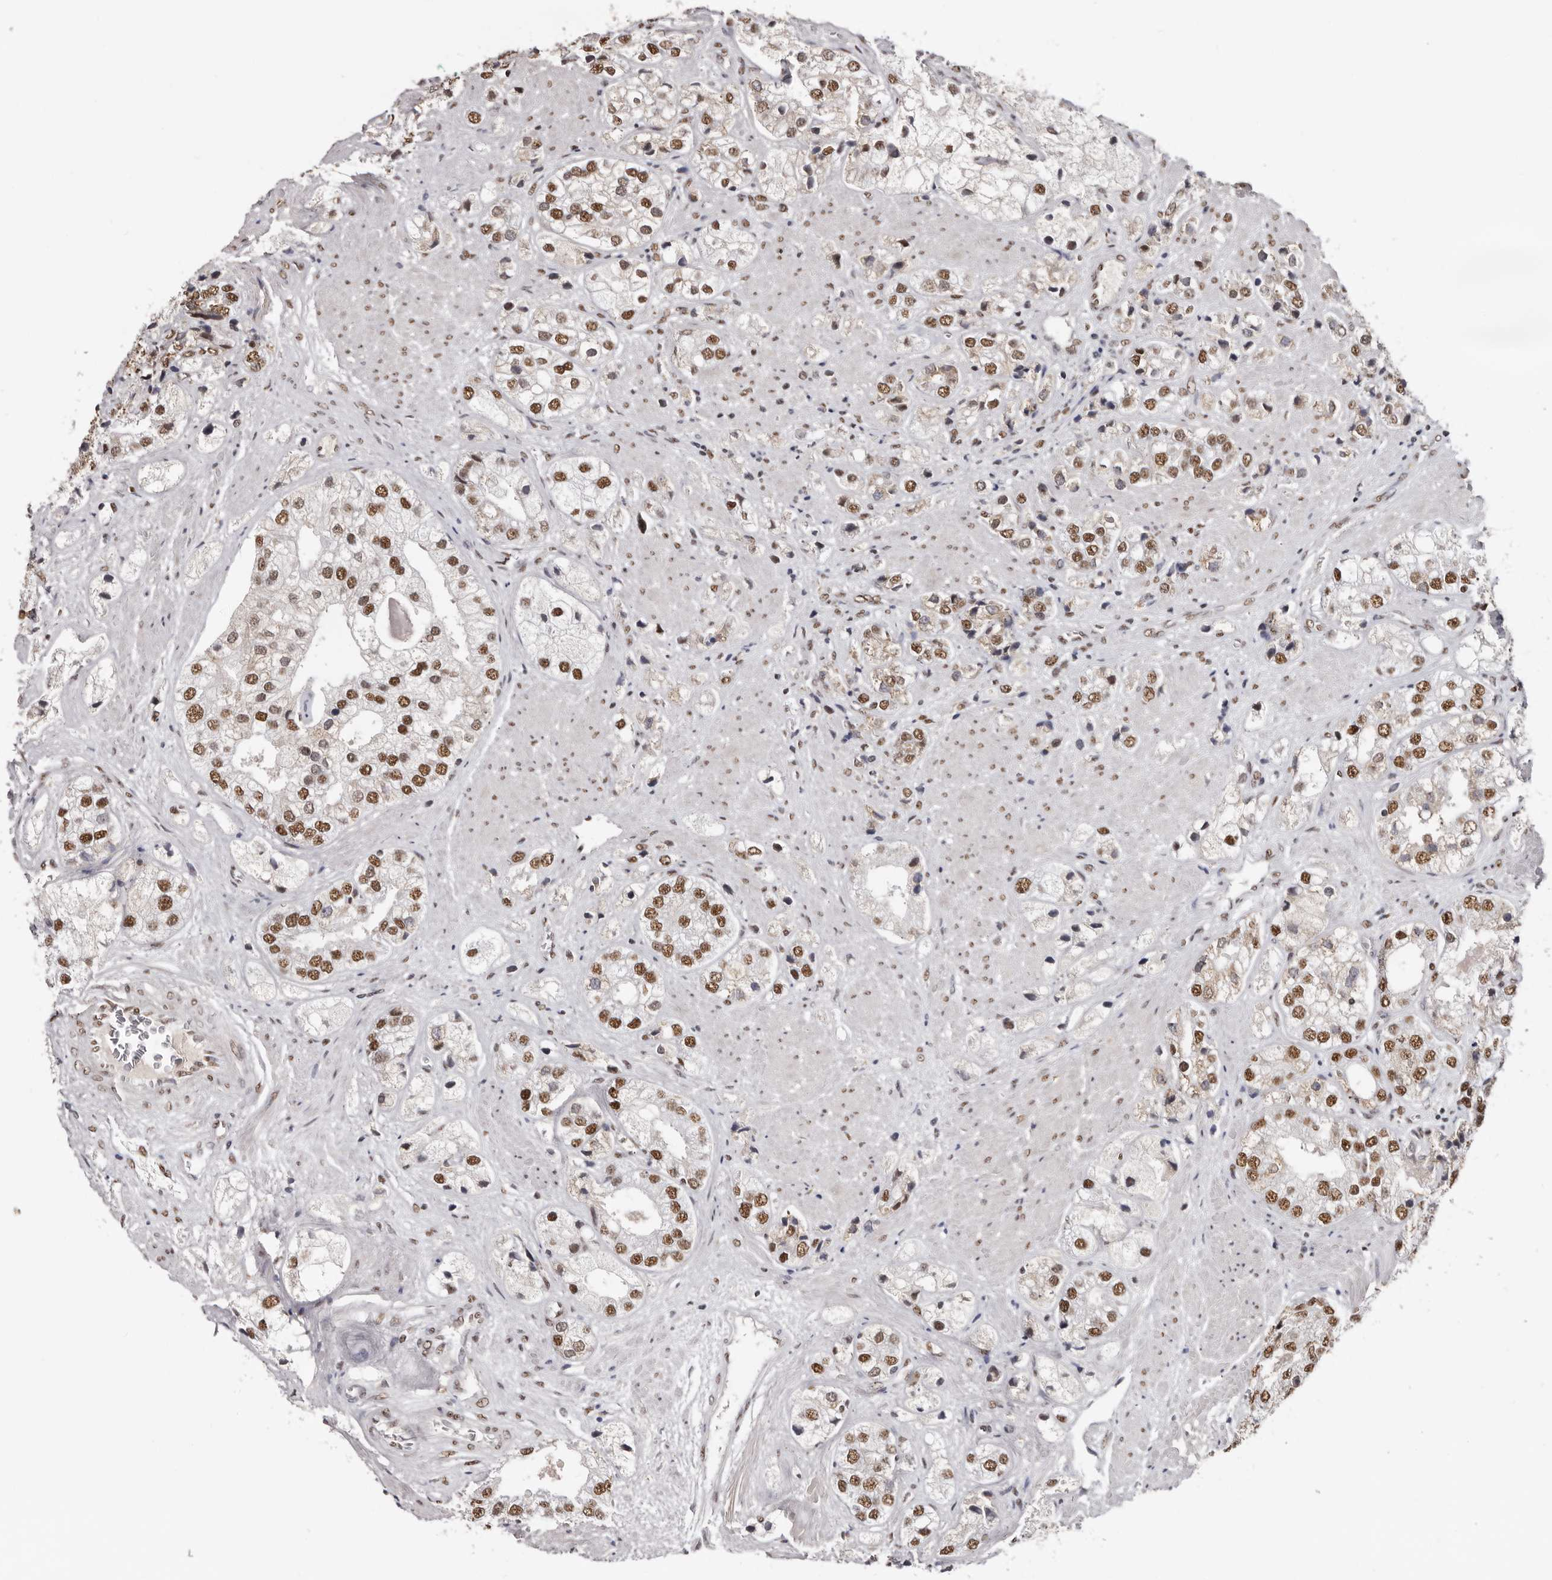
{"staining": {"intensity": "moderate", "quantity": ">75%", "location": "nuclear"}, "tissue": "prostate cancer", "cell_type": "Tumor cells", "image_type": "cancer", "snomed": [{"axis": "morphology", "description": "Adenocarcinoma, High grade"}, {"axis": "topography", "description": "Prostate"}], "caption": "Immunohistochemistry (IHC) (DAB) staining of prostate high-grade adenocarcinoma exhibits moderate nuclear protein expression in approximately >75% of tumor cells. (DAB IHC with brightfield microscopy, high magnification).", "gene": "SCAF4", "patient": {"sex": "male", "age": 50}}